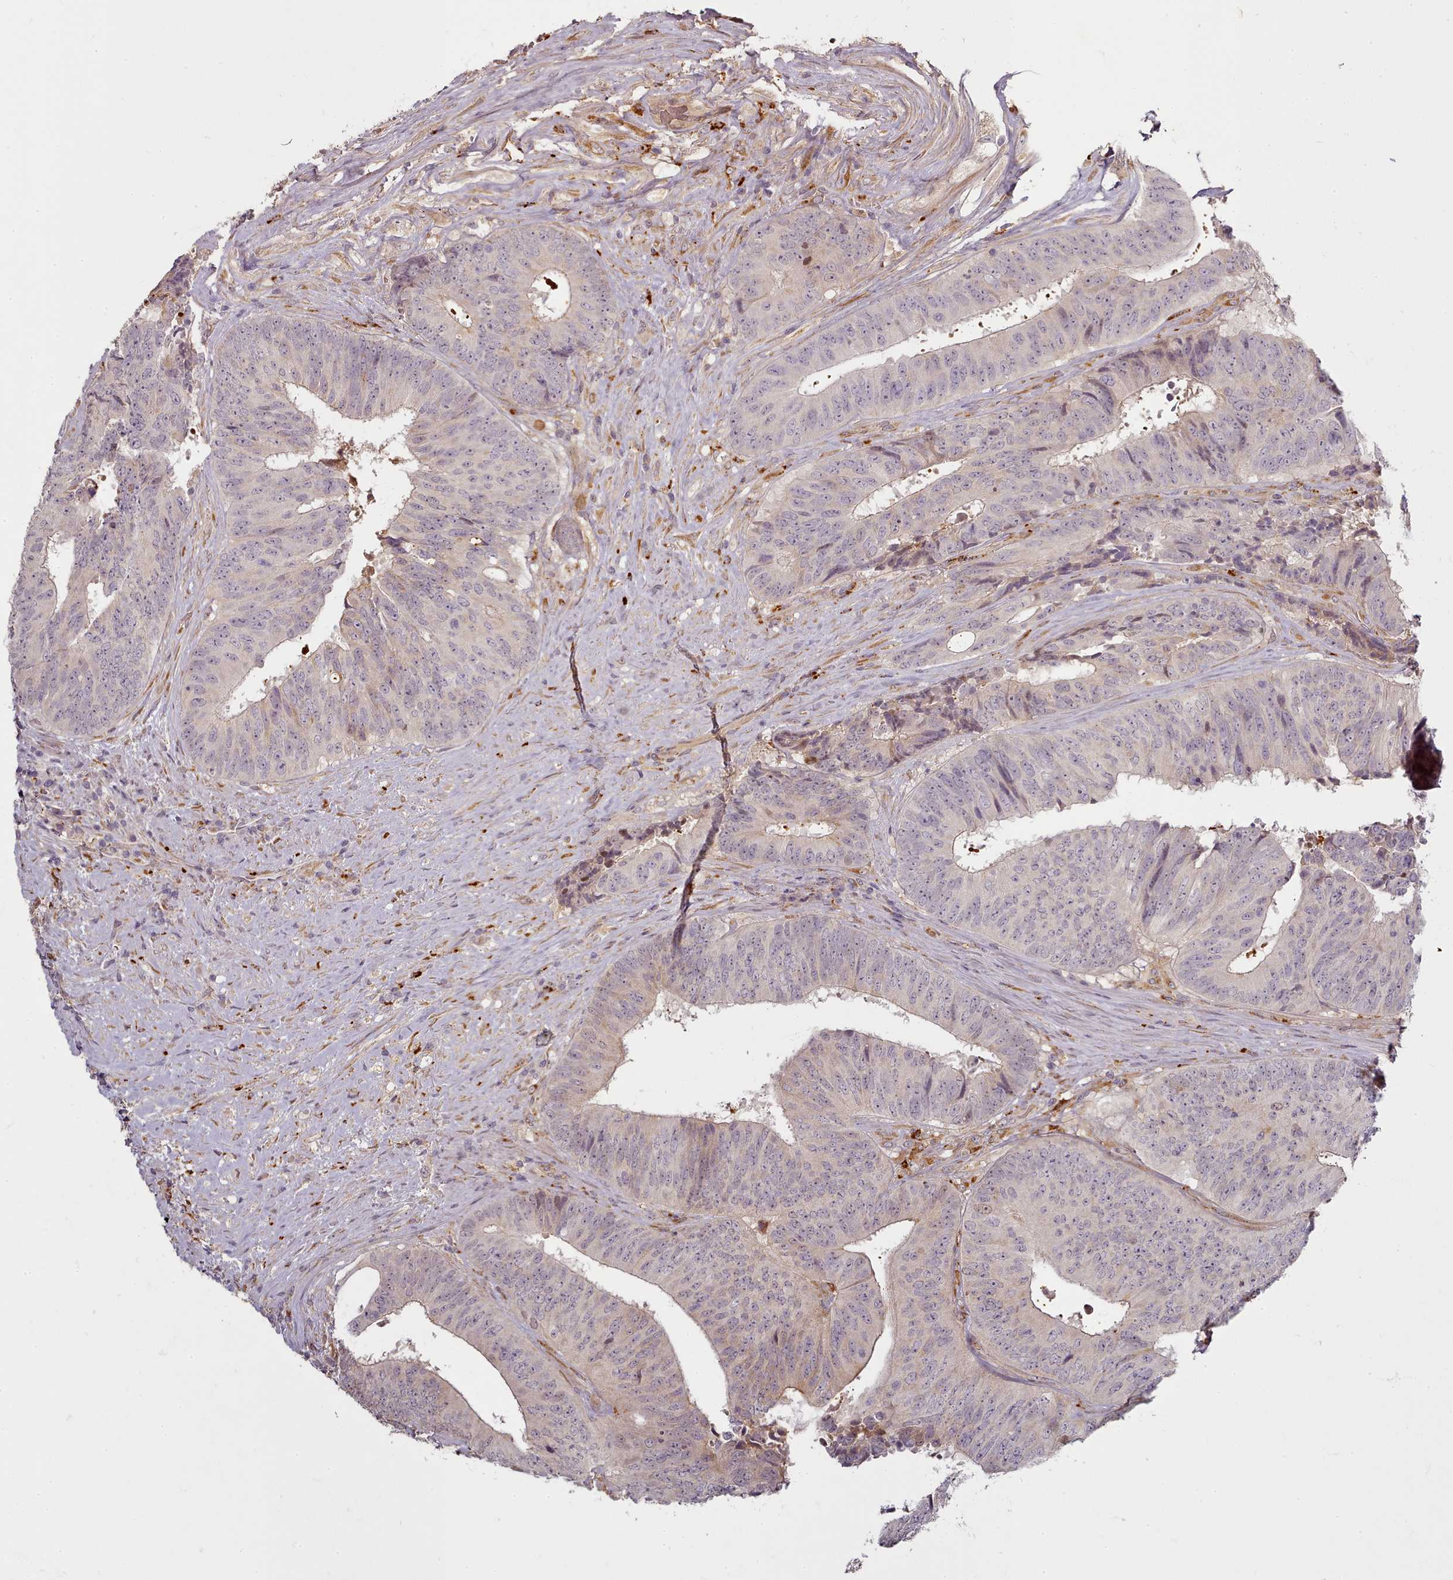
{"staining": {"intensity": "moderate", "quantity": "<25%", "location": "cytoplasmic/membranous"}, "tissue": "colorectal cancer", "cell_type": "Tumor cells", "image_type": "cancer", "snomed": [{"axis": "morphology", "description": "Adenocarcinoma, NOS"}, {"axis": "topography", "description": "Rectum"}], "caption": "Immunohistochemical staining of human colorectal cancer demonstrates low levels of moderate cytoplasmic/membranous expression in about <25% of tumor cells.", "gene": "C1QTNF5", "patient": {"sex": "male", "age": 72}}